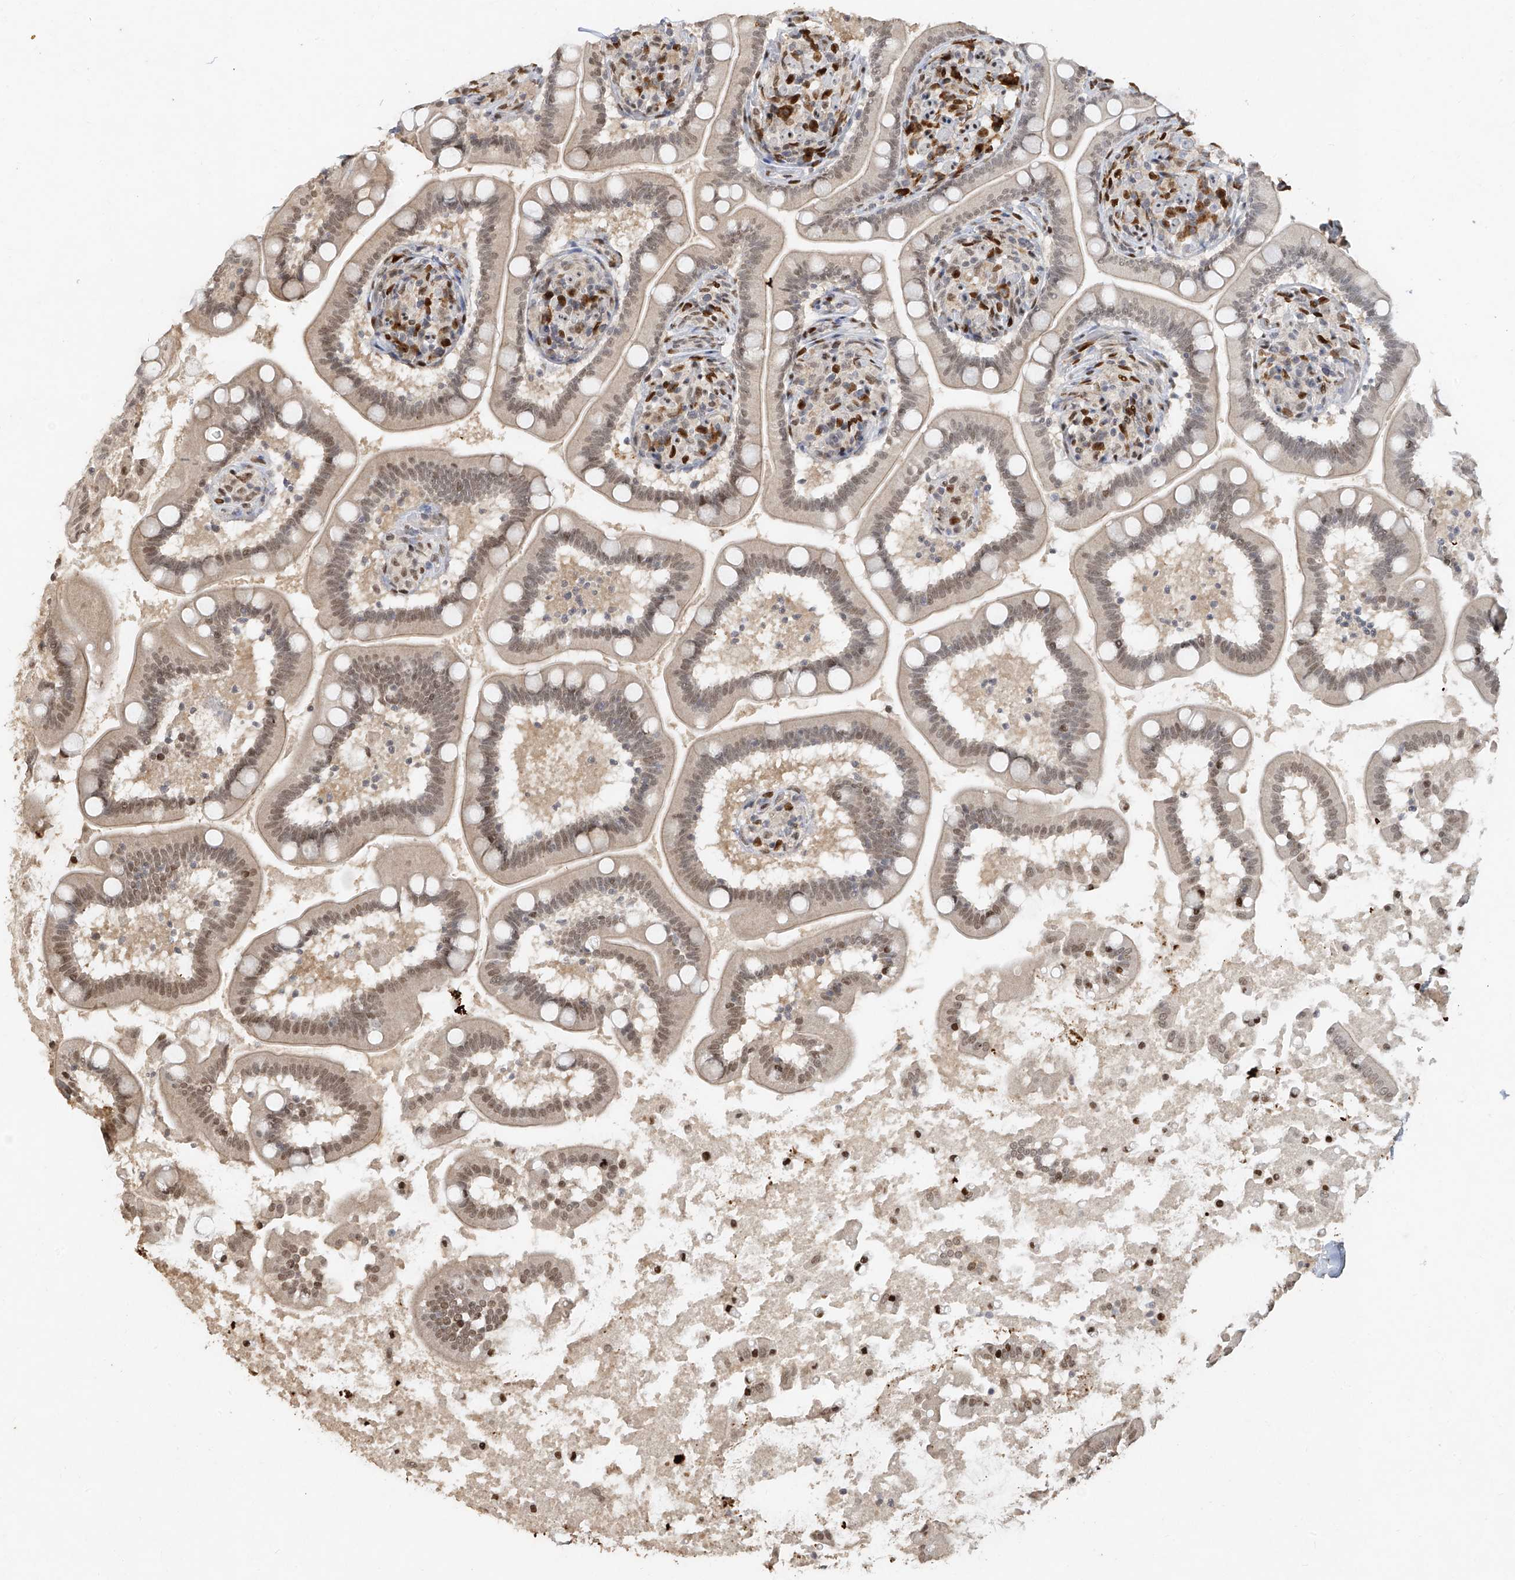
{"staining": {"intensity": "weak", "quantity": "25%-75%", "location": "nuclear"}, "tissue": "small intestine", "cell_type": "Glandular cells", "image_type": "normal", "snomed": [{"axis": "morphology", "description": "Normal tissue, NOS"}, {"axis": "topography", "description": "Small intestine"}], "caption": "Immunohistochemical staining of benign small intestine reveals weak nuclear protein staining in approximately 25%-75% of glandular cells.", "gene": "ATRIP", "patient": {"sex": "female", "age": 64}}